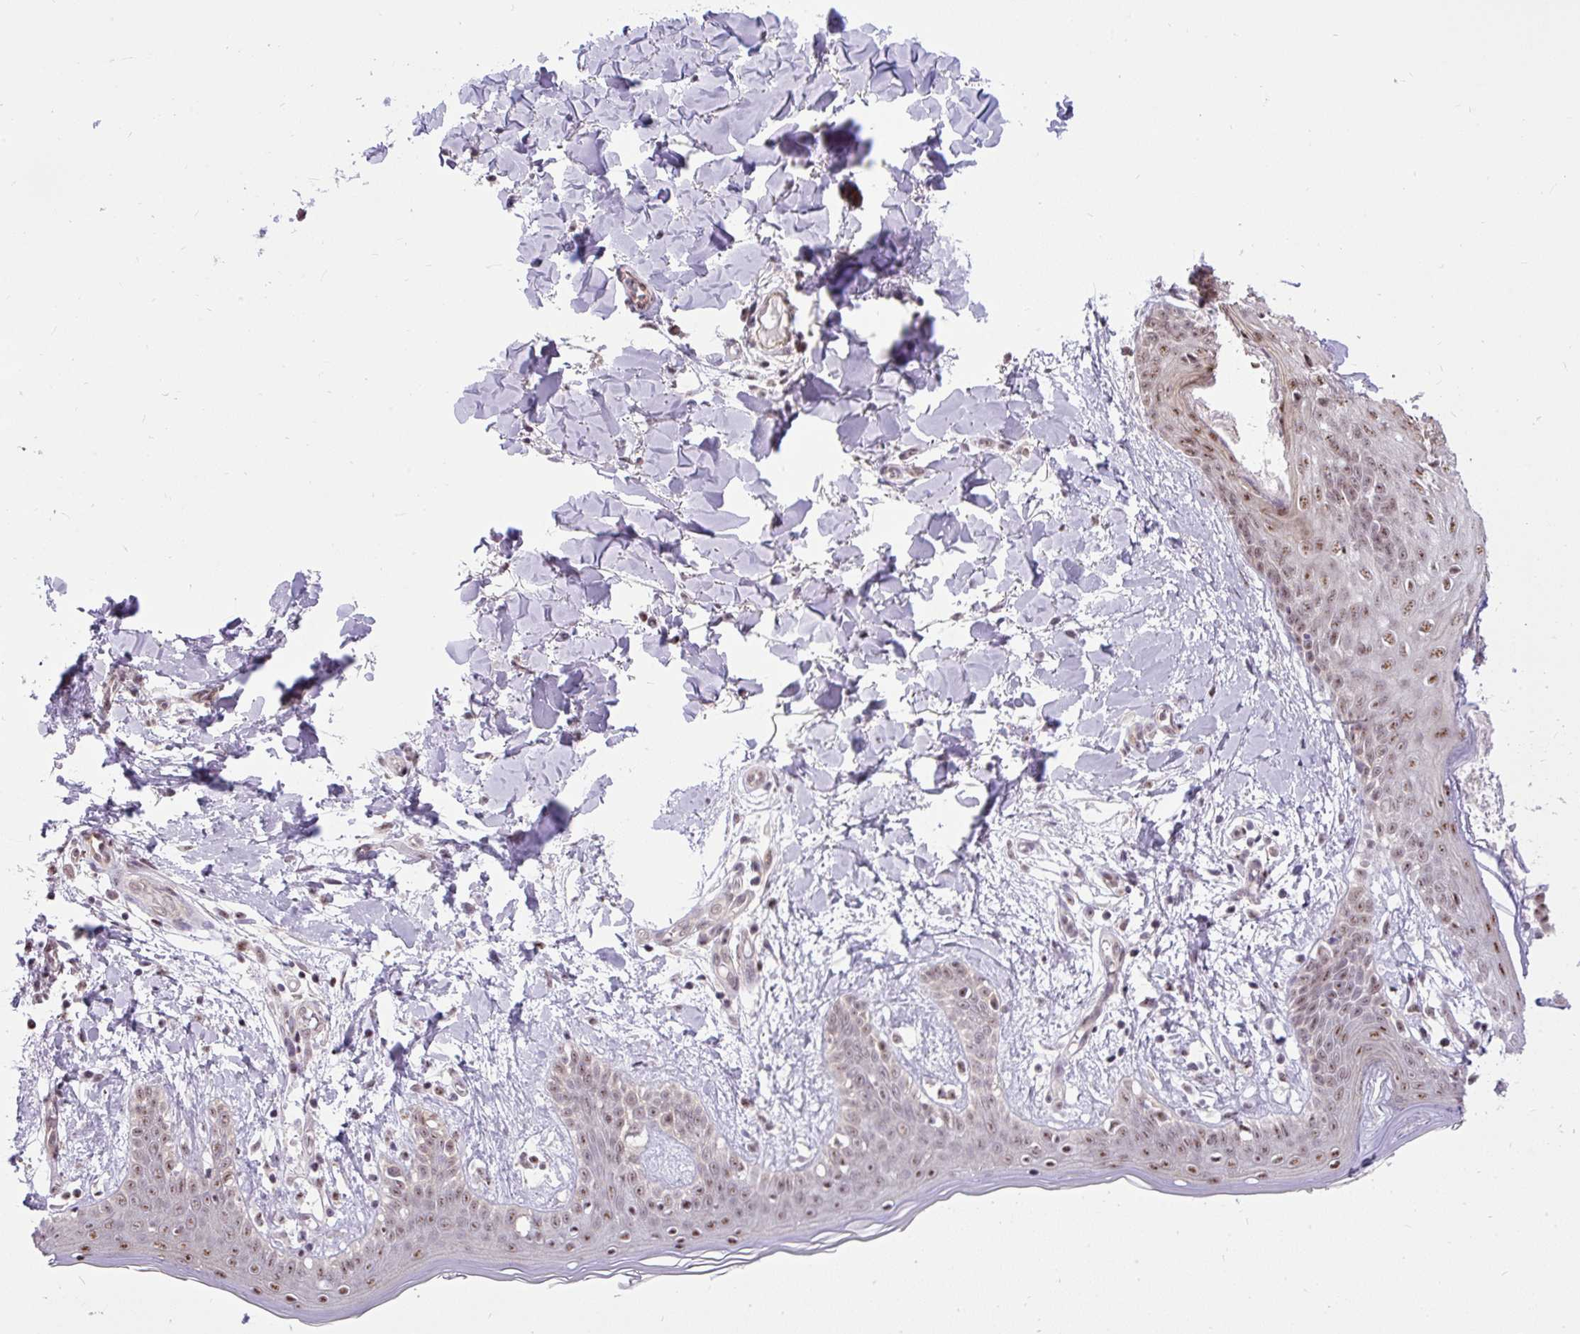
{"staining": {"intensity": "moderate", "quantity": "<25%", "location": "nuclear"}, "tissue": "skin", "cell_type": "Fibroblasts", "image_type": "normal", "snomed": [{"axis": "morphology", "description": "Normal tissue, NOS"}, {"axis": "topography", "description": "Skin"}], "caption": "A brown stain highlights moderate nuclear positivity of a protein in fibroblasts of unremarkable skin.", "gene": "SMC5", "patient": {"sex": "female", "age": 34}}